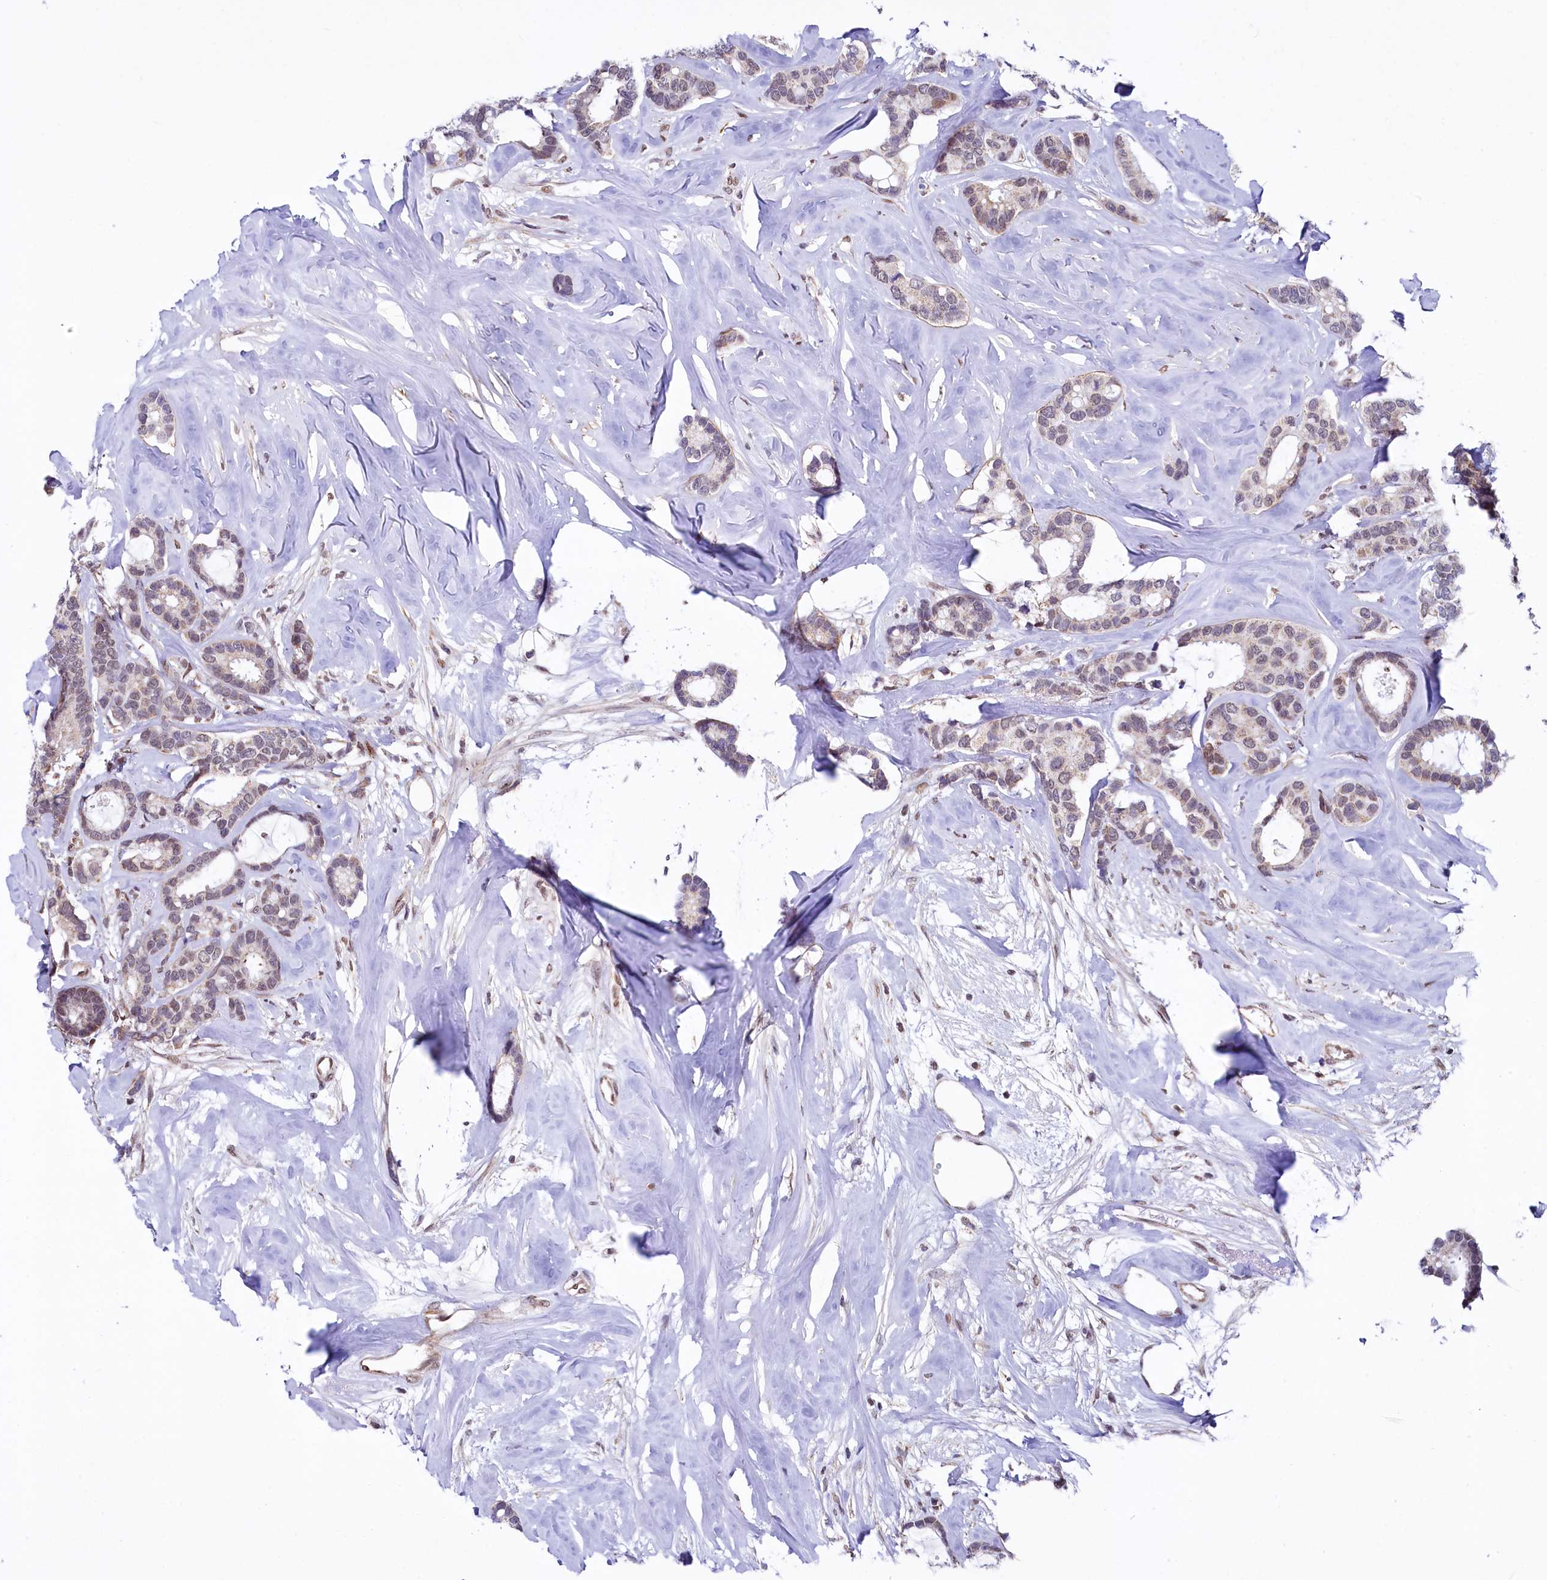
{"staining": {"intensity": "weak", "quantity": "25%-75%", "location": "nuclear"}, "tissue": "breast cancer", "cell_type": "Tumor cells", "image_type": "cancer", "snomed": [{"axis": "morphology", "description": "Duct carcinoma"}, {"axis": "topography", "description": "Breast"}], "caption": "Protein staining exhibits weak nuclear positivity in about 25%-75% of tumor cells in breast cancer.", "gene": "MORN3", "patient": {"sex": "female", "age": 87}}